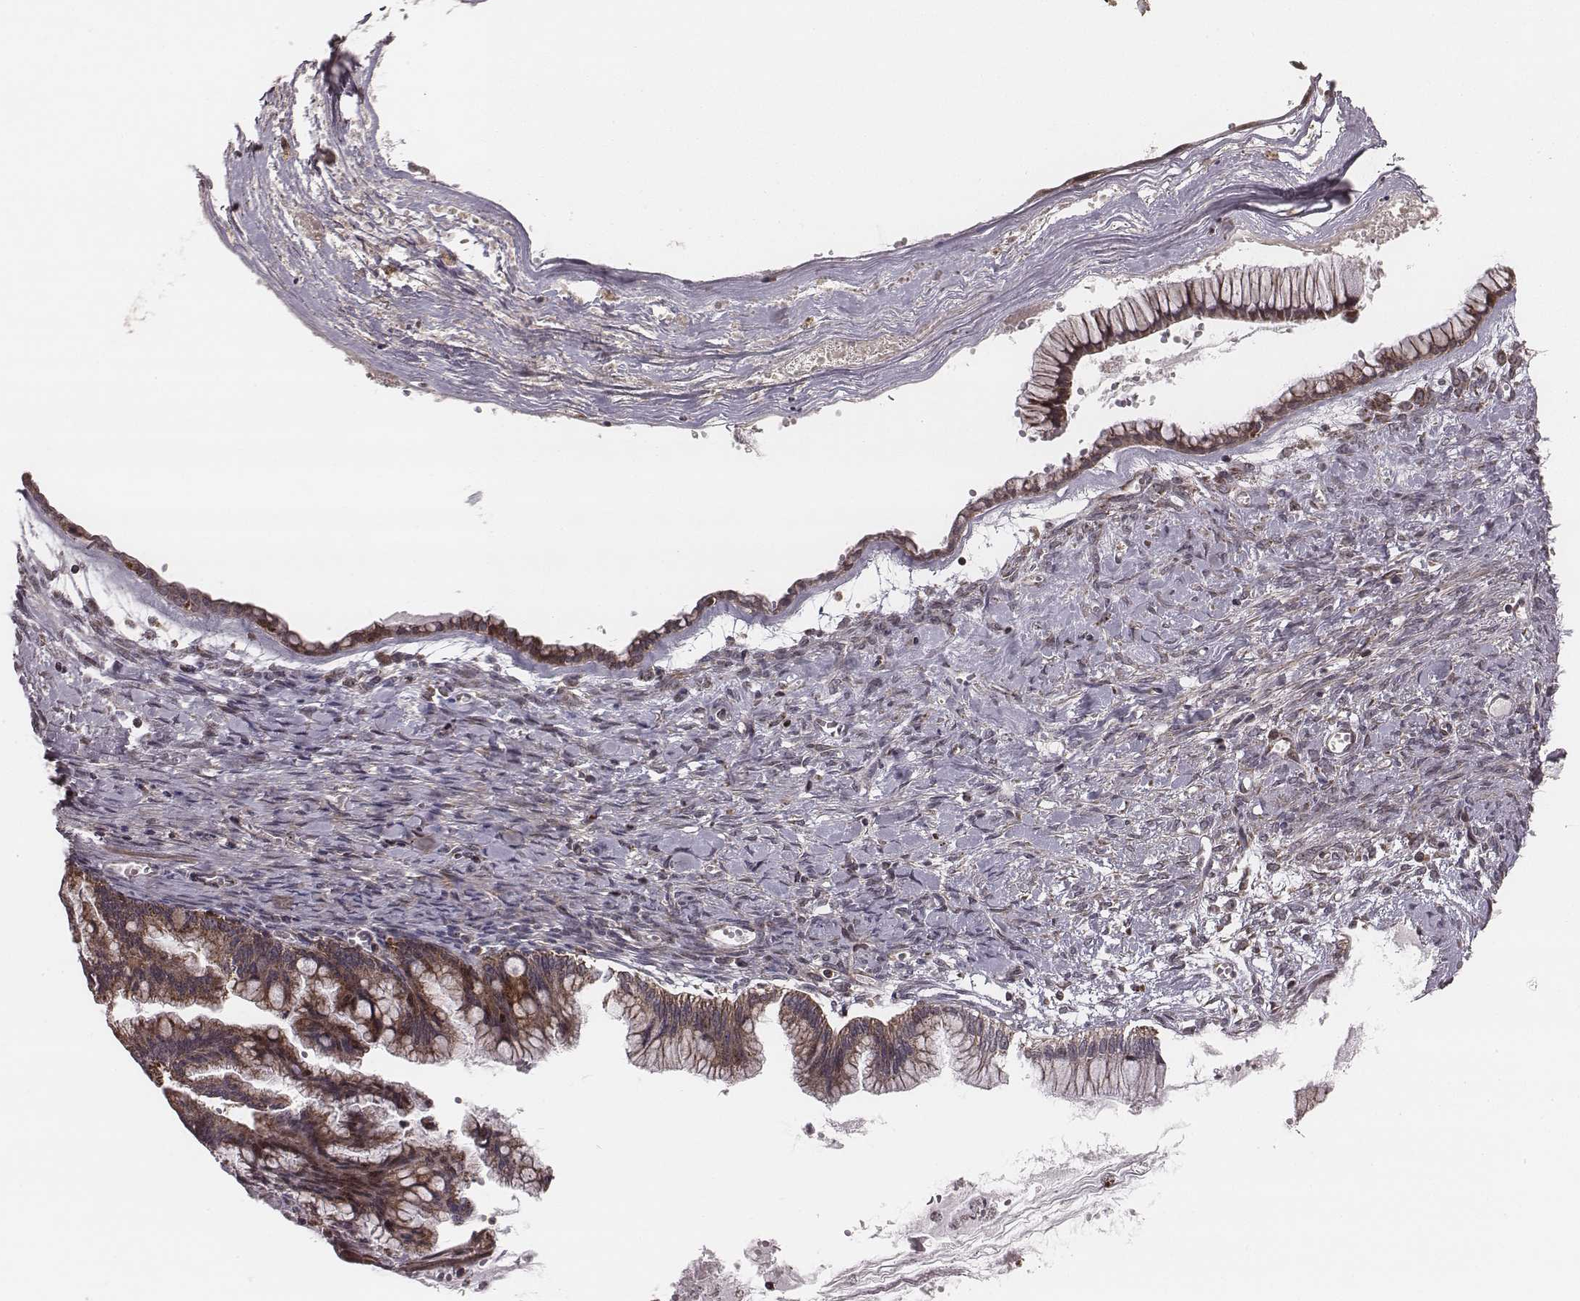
{"staining": {"intensity": "strong", "quantity": ">75%", "location": "cytoplasmic/membranous"}, "tissue": "ovarian cancer", "cell_type": "Tumor cells", "image_type": "cancer", "snomed": [{"axis": "morphology", "description": "Cystadenocarcinoma, mucinous, NOS"}, {"axis": "topography", "description": "Ovary"}], "caption": "Immunohistochemical staining of human mucinous cystadenocarcinoma (ovarian) shows high levels of strong cytoplasmic/membranous protein positivity in about >75% of tumor cells.", "gene": "ZDHHC21", "patient": {"sex": "female", "age": 67}}